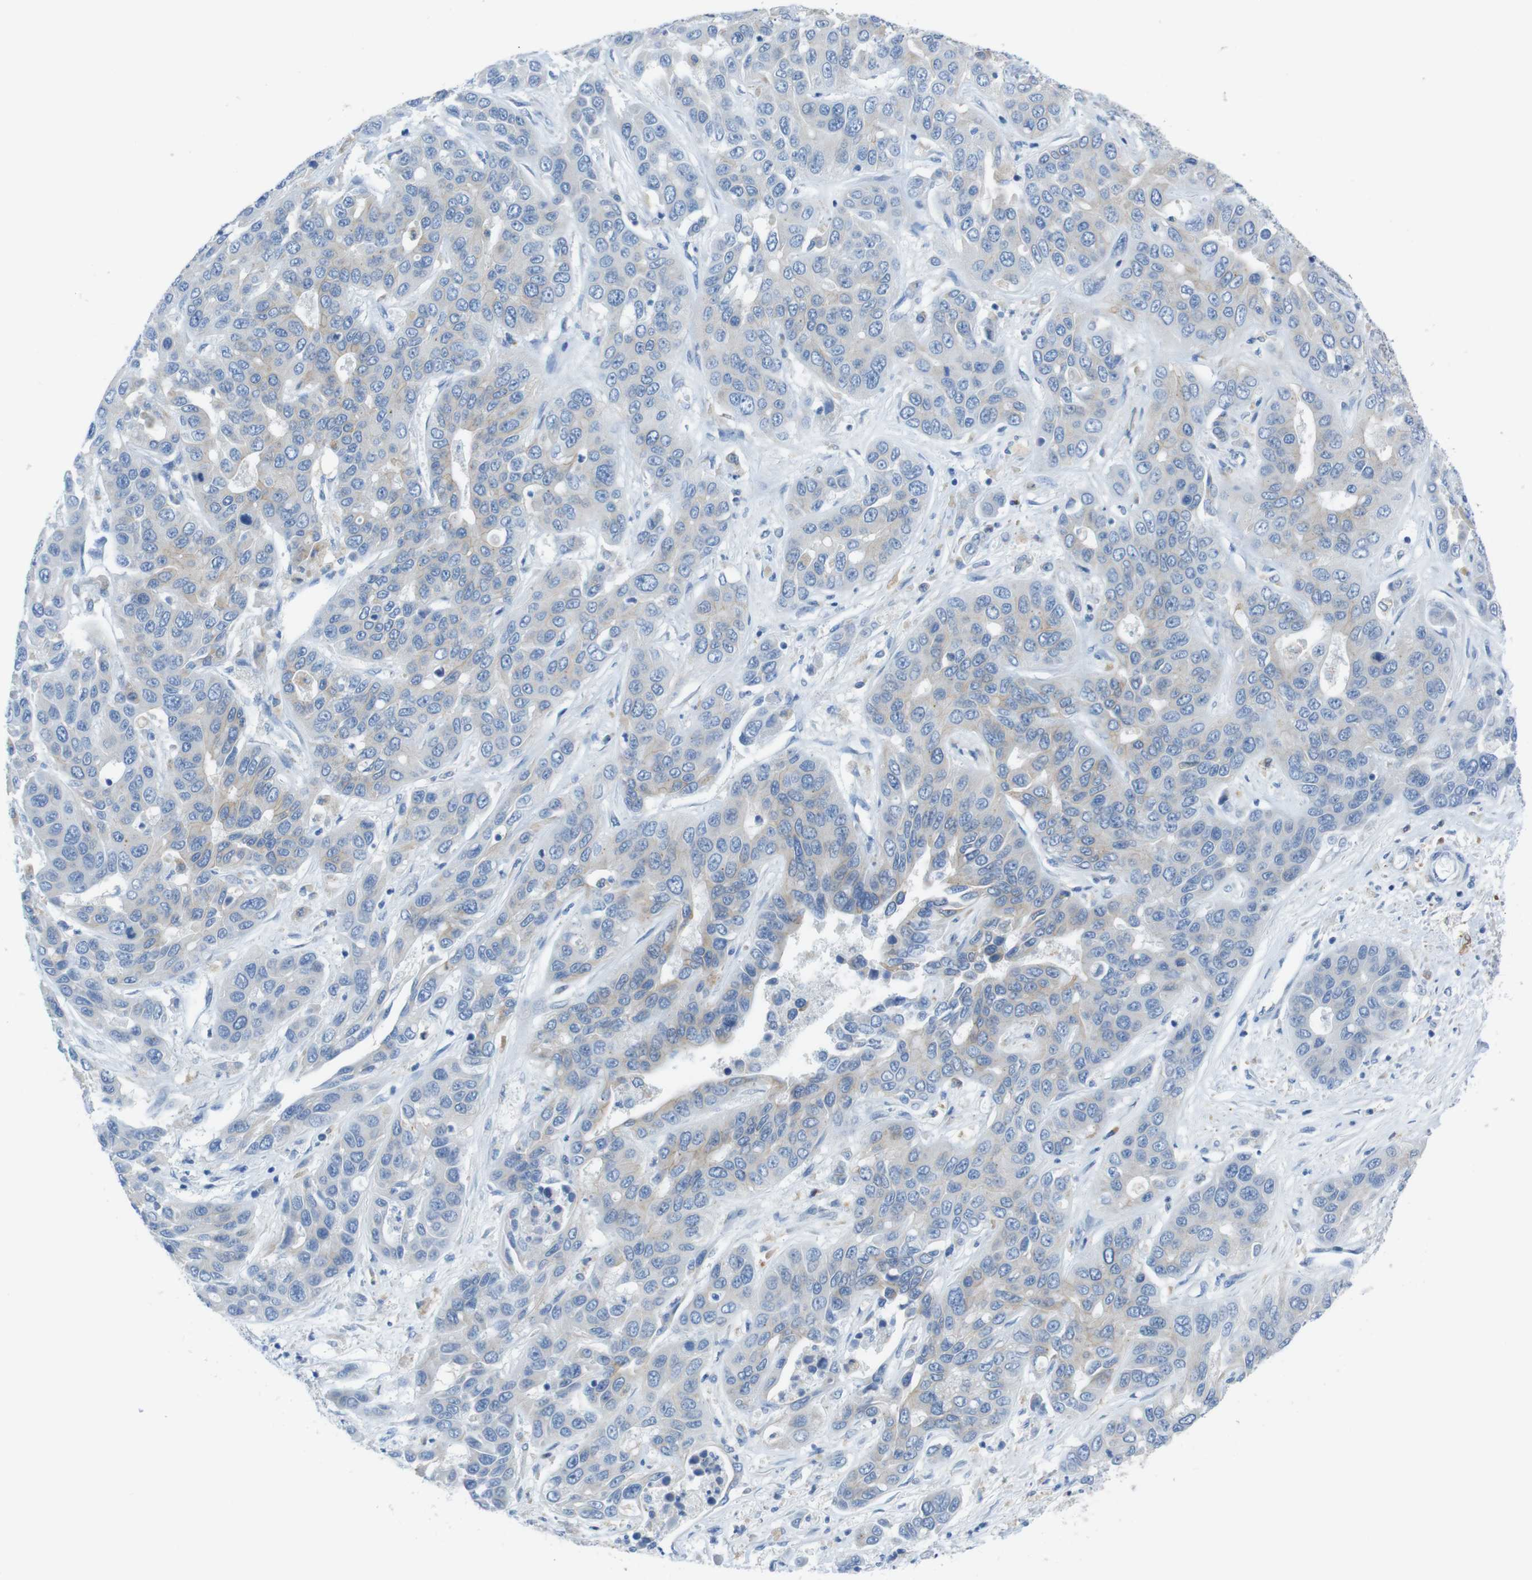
{"staining": {"intensity": "weak", "quantity": "<25%", "location": "cytoplasmic/membranous"}, "tissue": "liver cancer", "cell_type": "Tumor cells", "image_type": "cancer", "snomed": [{"axis": "morphology", "description": "Cholangiocarcinoma"}, {"axis": "topography", "description": "Liver"}], "caption": "Immunohistochemical staining of cholangiocarcinoma (liver) displays no significant staining in tumor cells.", "gene": "CLMN", "patient": {"sex": "female", "age": 52}}